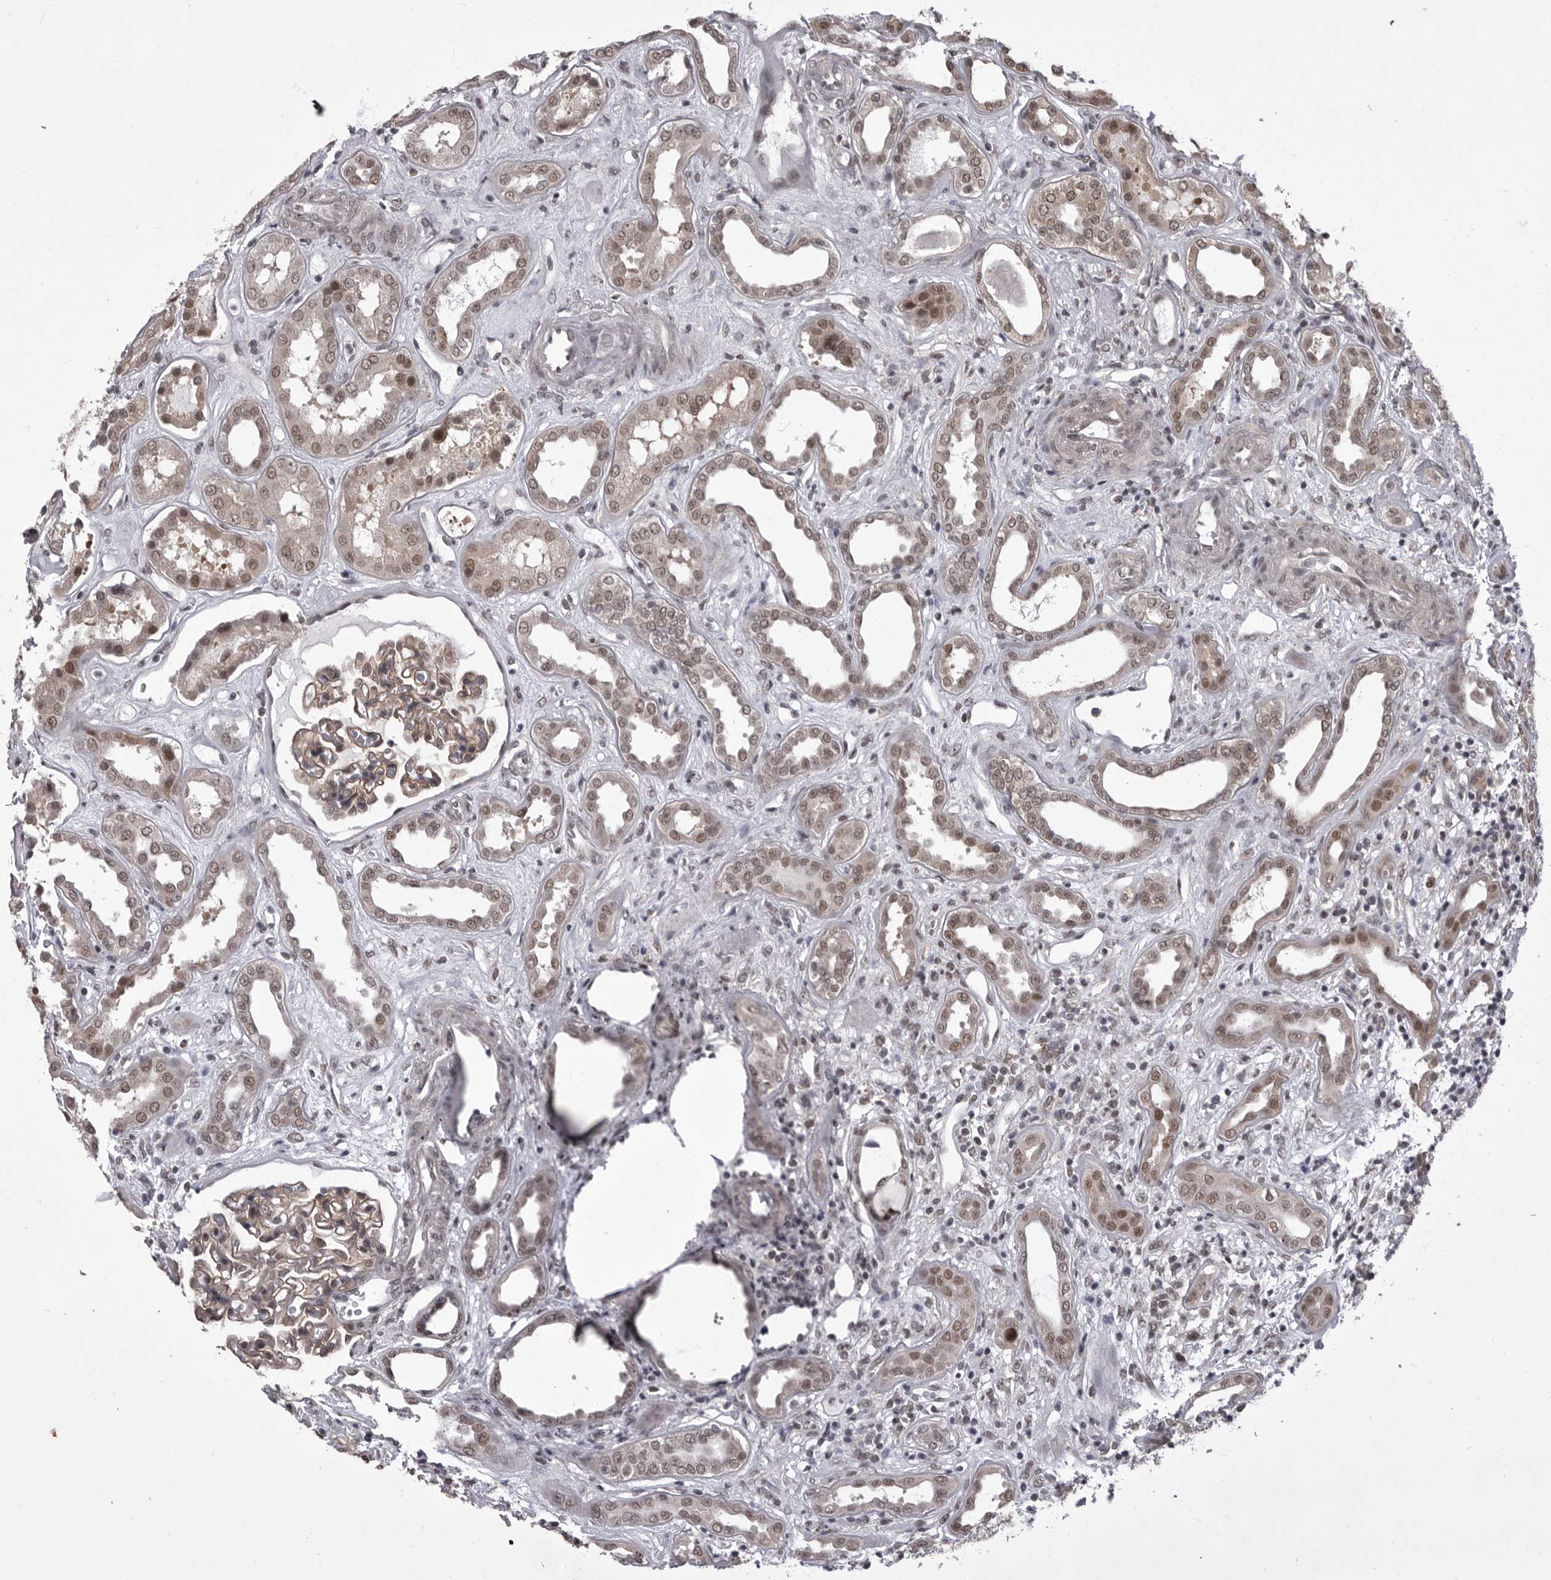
{"staining": {"intensity": "weak", "quantity": "25%-75%", "location": "cytoplasmic/membranous"}, "tissue": "kidney", "cell_type": "Cells in glomeruli", "image_type": "normal", "snomed": [{"axis": "morphology", "description": "Normal tissue, NOS"}, {"axis": "topography", "description": "Kidney"}], "caption": "Unremarkable kidney displays weak cytoplasmic/membranous expression in about 25%-75% of cells in glomeruli The protein is shown in brown color, while the nuclei are stained blue..", "gene": "PRPF3", "patient": {"sex": "male", "age": 59}}